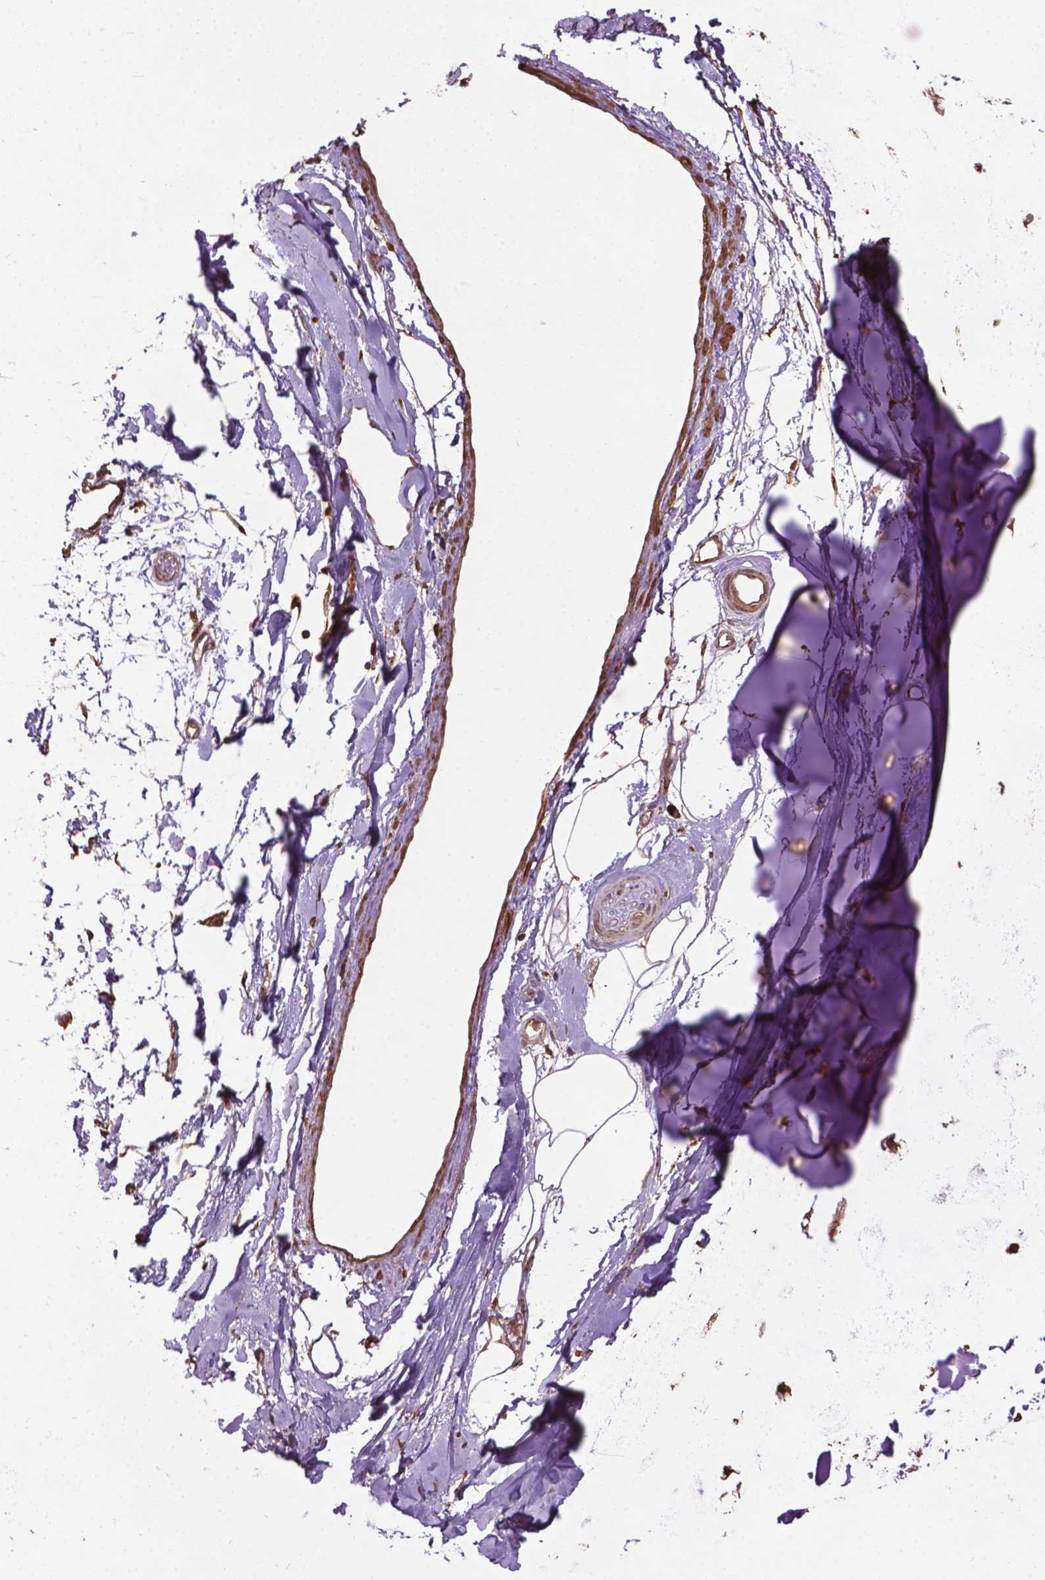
{"staining": {"intensity": "weak", "quantity": "25%-75%", "location": "cytoplasmic/membranous"}, "tissue": "adipose tissue", "cell_type": "Adipocytes", "image_type": "normal", "snomed": [{"axis": "morphology", "description": "Normal tissue, NOS"}, {"axis": "topography", "description": "Cartilage tissue"}, {"axis": "topography", "description": "Bronchus"}], "caption": "Protein expression analysis of unremarkable human adipose tissue reveals weak cytoplasmic/membranous staining in approximately 25%-75% of adipocytes. (IHC, brightfield microscopy, high magnification).", "gene": "GAS1", "patient": {"sex": "male", "age": 58}}